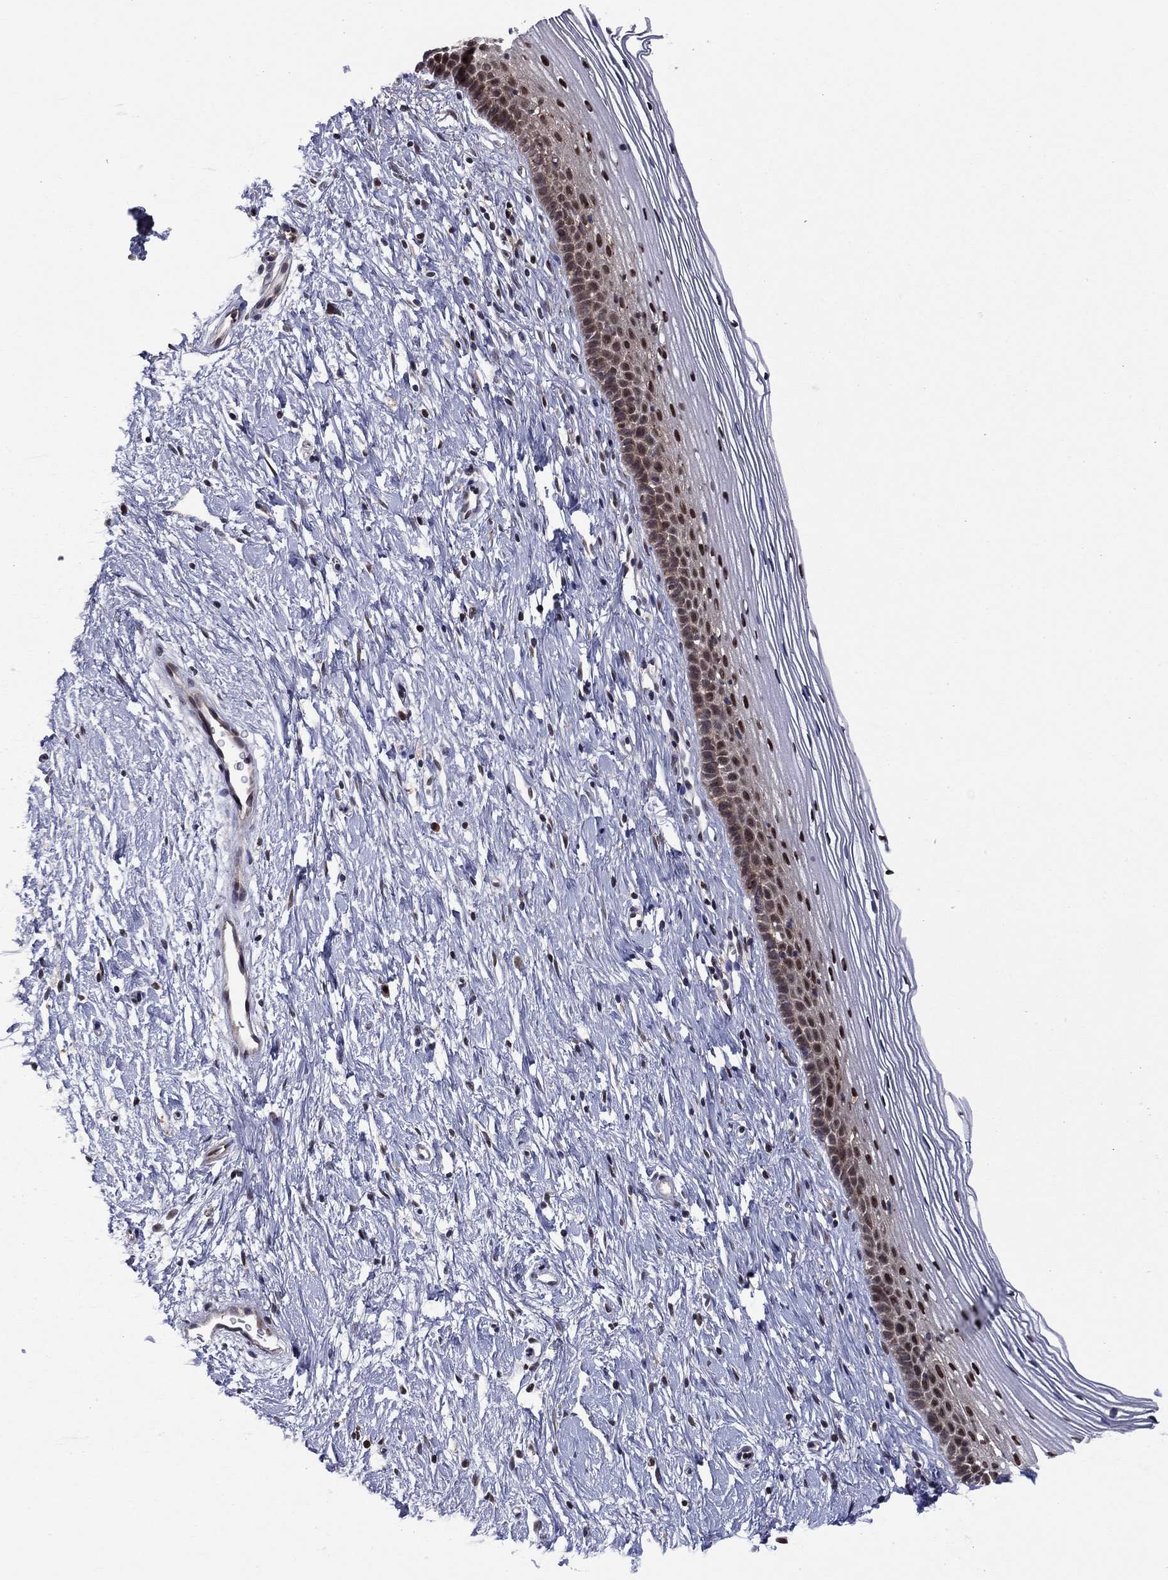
{"staining": {"intensity": "weak", "quantity": "<25%", "location": "cytoplasmic/membranous"}, "tissue": "cervix", "cell_type": "Glandular cells", "image_type": "normal", "snomed": [{"axis": "morphology", "description": "Normal tissue, NOS"}, {"axis": "topography", "description": "Cervix"}], "caption": "The immunohistochemistry image has no significant positivity in glandular cells of cervix. (Brightfield microscopy of DAB (3,3'-diaminobenzidine) IHC at high magnification).", "gene": "PSMD2", "patient": {"sex": "female", "age": 39}}